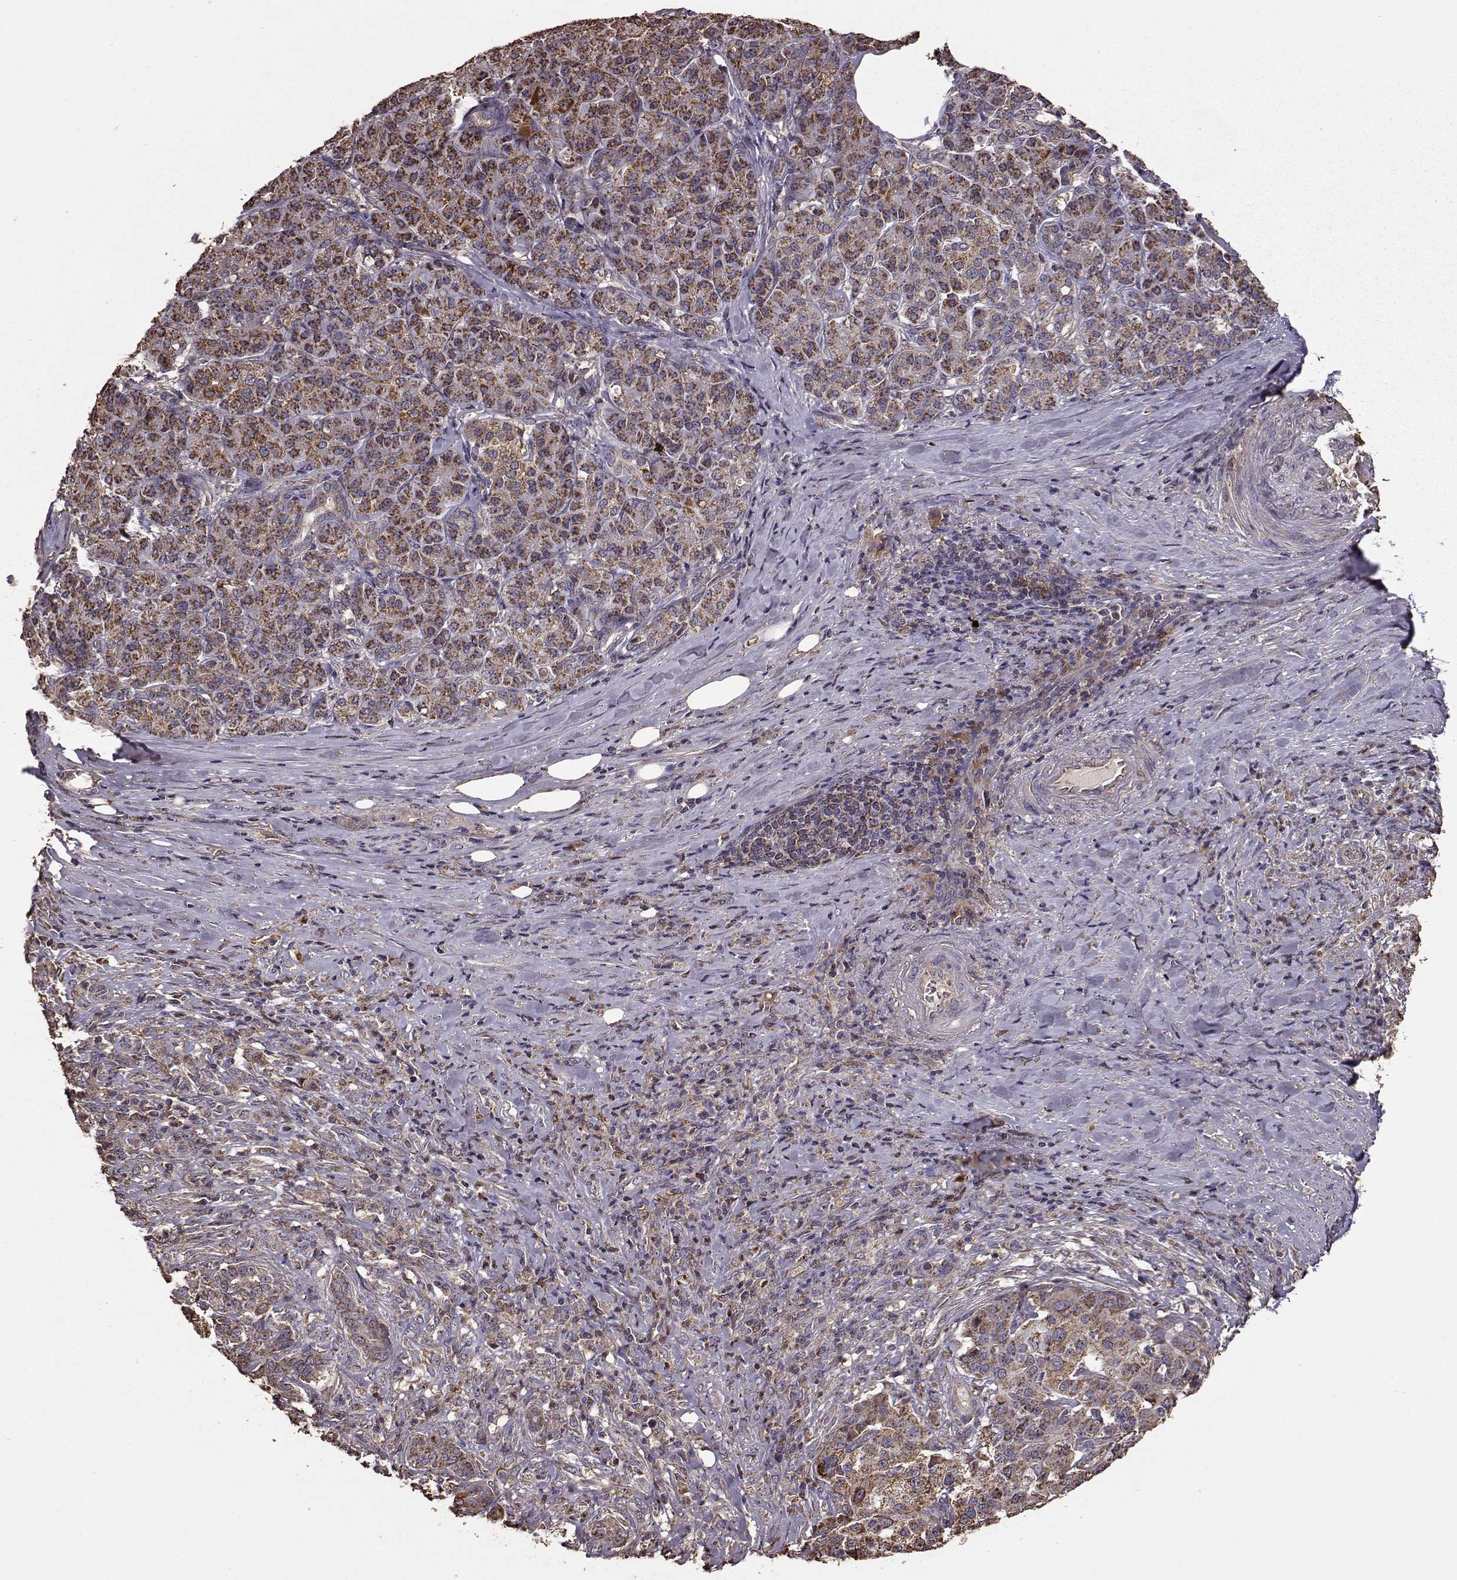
{"staining": {"intensity": "moderate", "quantity": ">75%", "location": "cytoplasmic/membranous"}, "tissue": "pancreatic cancer", "cell_type": "Tumor cells", "image_type": "cancer", "snomed": [{"axis": "morphology", "description": "Normal tissue, NOS"}, {"axis": "morphology", "description": "Inflammation, NOS"}, {"axis": "morphology", "description": "Adenocarcinoma, NOS"}, {"axis": "topography", "description": "Pancreas"}], "caption": "Human adenocarcinoma (pancreatic) stained with a protein marker demonstrates moderate staining in tumor cells.", "gene": "PTGES2", "patient": {"sex": "male", "age": 57}}